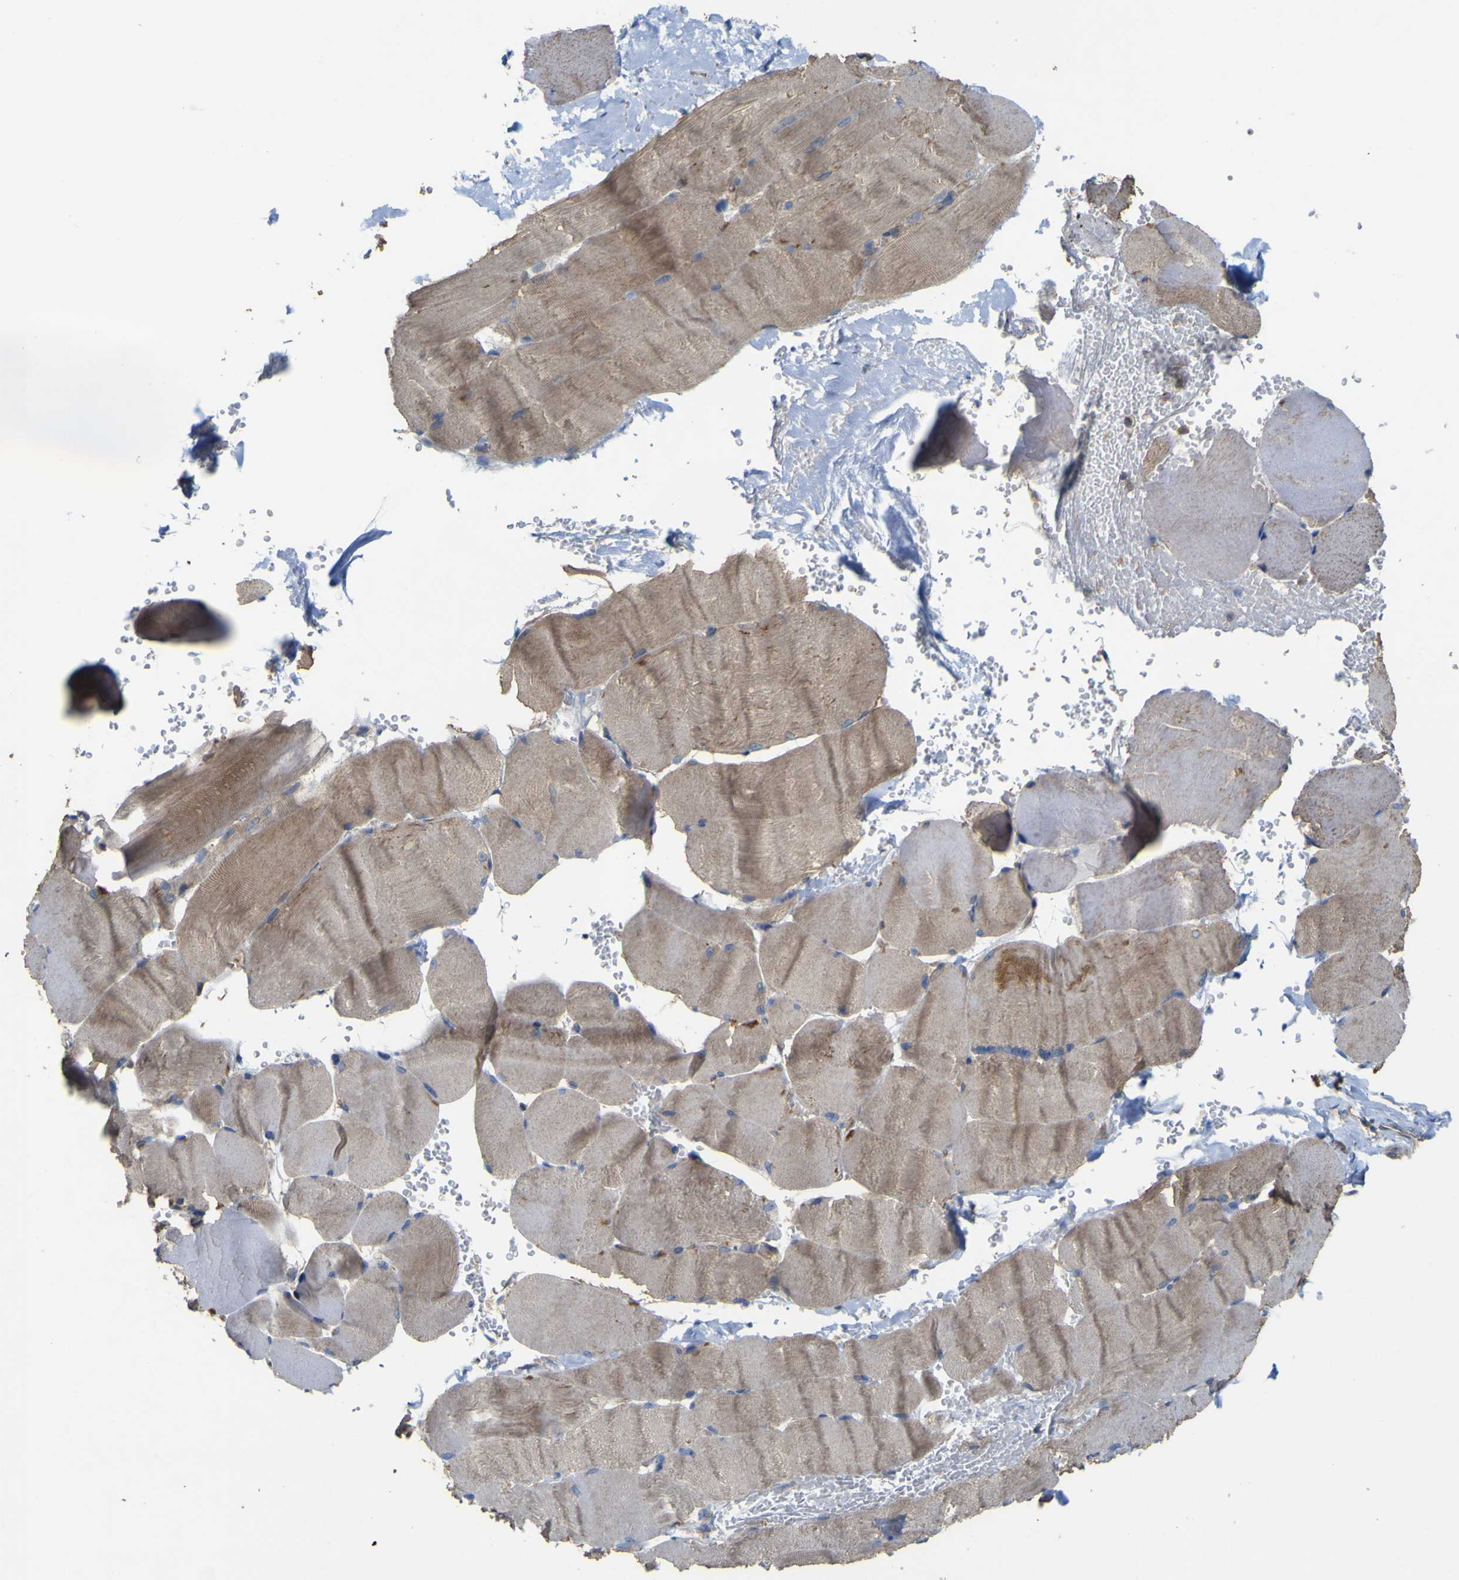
{"staining": {"intensity": "moderate", "quantity": ">75%", "location": "cytoplasmic/membranous"}, "tissue": "skeletal muscle", "cell_type": "Myocytes", "image_type": "normal", "snomed": [{"axis": "morphology", "description": "Normal tissue, NOS"}, {"axis": "topography", "description": "Skin"}, {"axis": "topography", "description": "Skeletal muscle"}], "caption": "Protein expression analysis of benign skeletal muscle demonstrates moderate cytoplasmic/membranous expression in about >75% of myocytes. (DAB IHC, brown staining for protein, blue staining for nuclei).", "gene": "TNFSF15", "patient": {"sex": "male", "age": 83}}